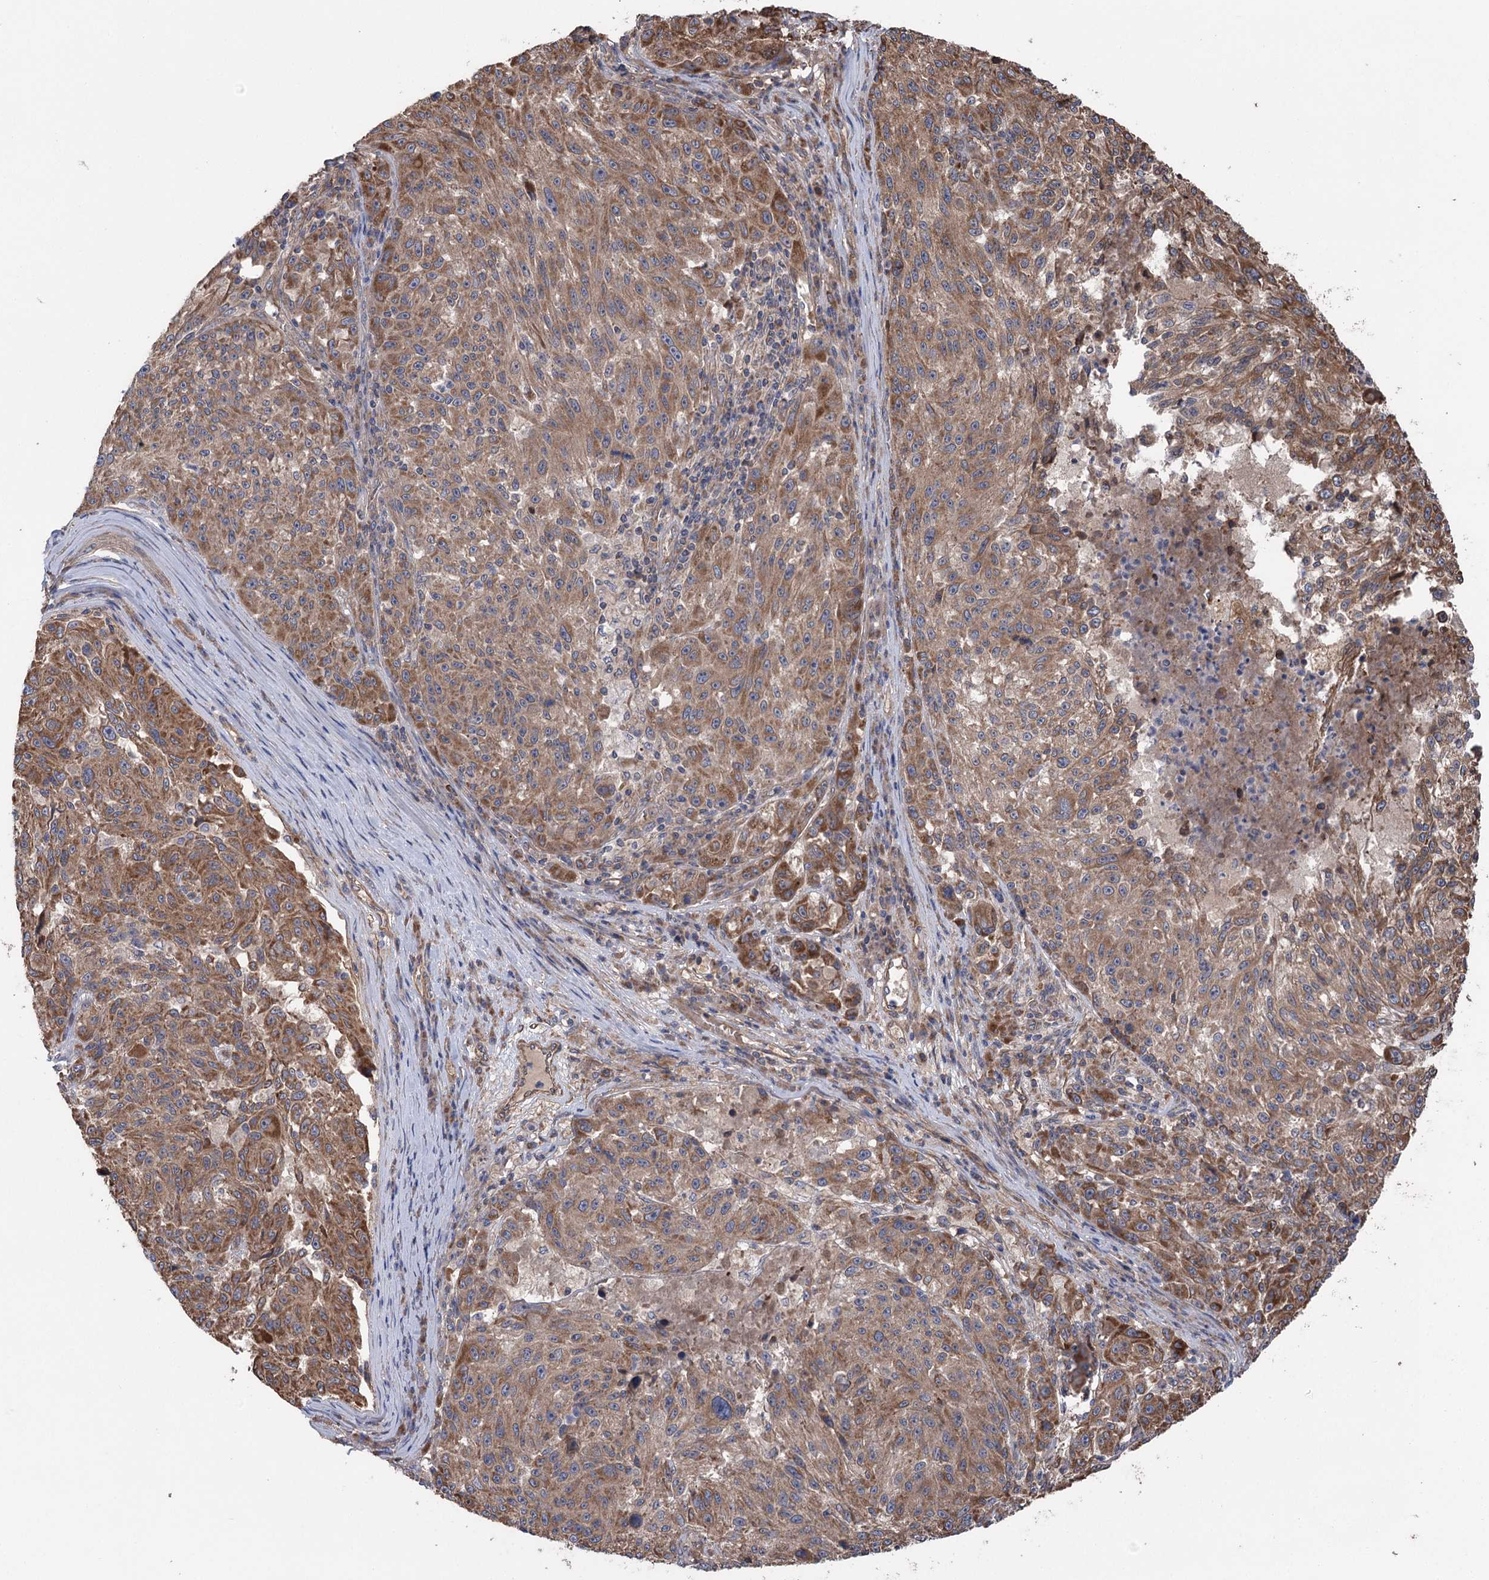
{"staining": {"intensity": "moderate", "quantity": ">75%", "location": "cytoplasmic/membranous"}, "tissue": "melanoma", "cell_type": "Tumor cells", "image_type": "cancer", "snomed": [{"axis": "morphology", "description": "Malignant melanoma, NOS"}, {"axis": "topography", "description": "Skin"}], "caption": "DAB immunohistochemical staining of human melanoma exhibits moderate cytoplasmic/membranous protein expression in about >75% of tumor cells. (brown staining indicates protein expression, while blue staining denotes nuclei).", "gene": "RWDD4", "patient": {"sex": "male", "age": 53}}